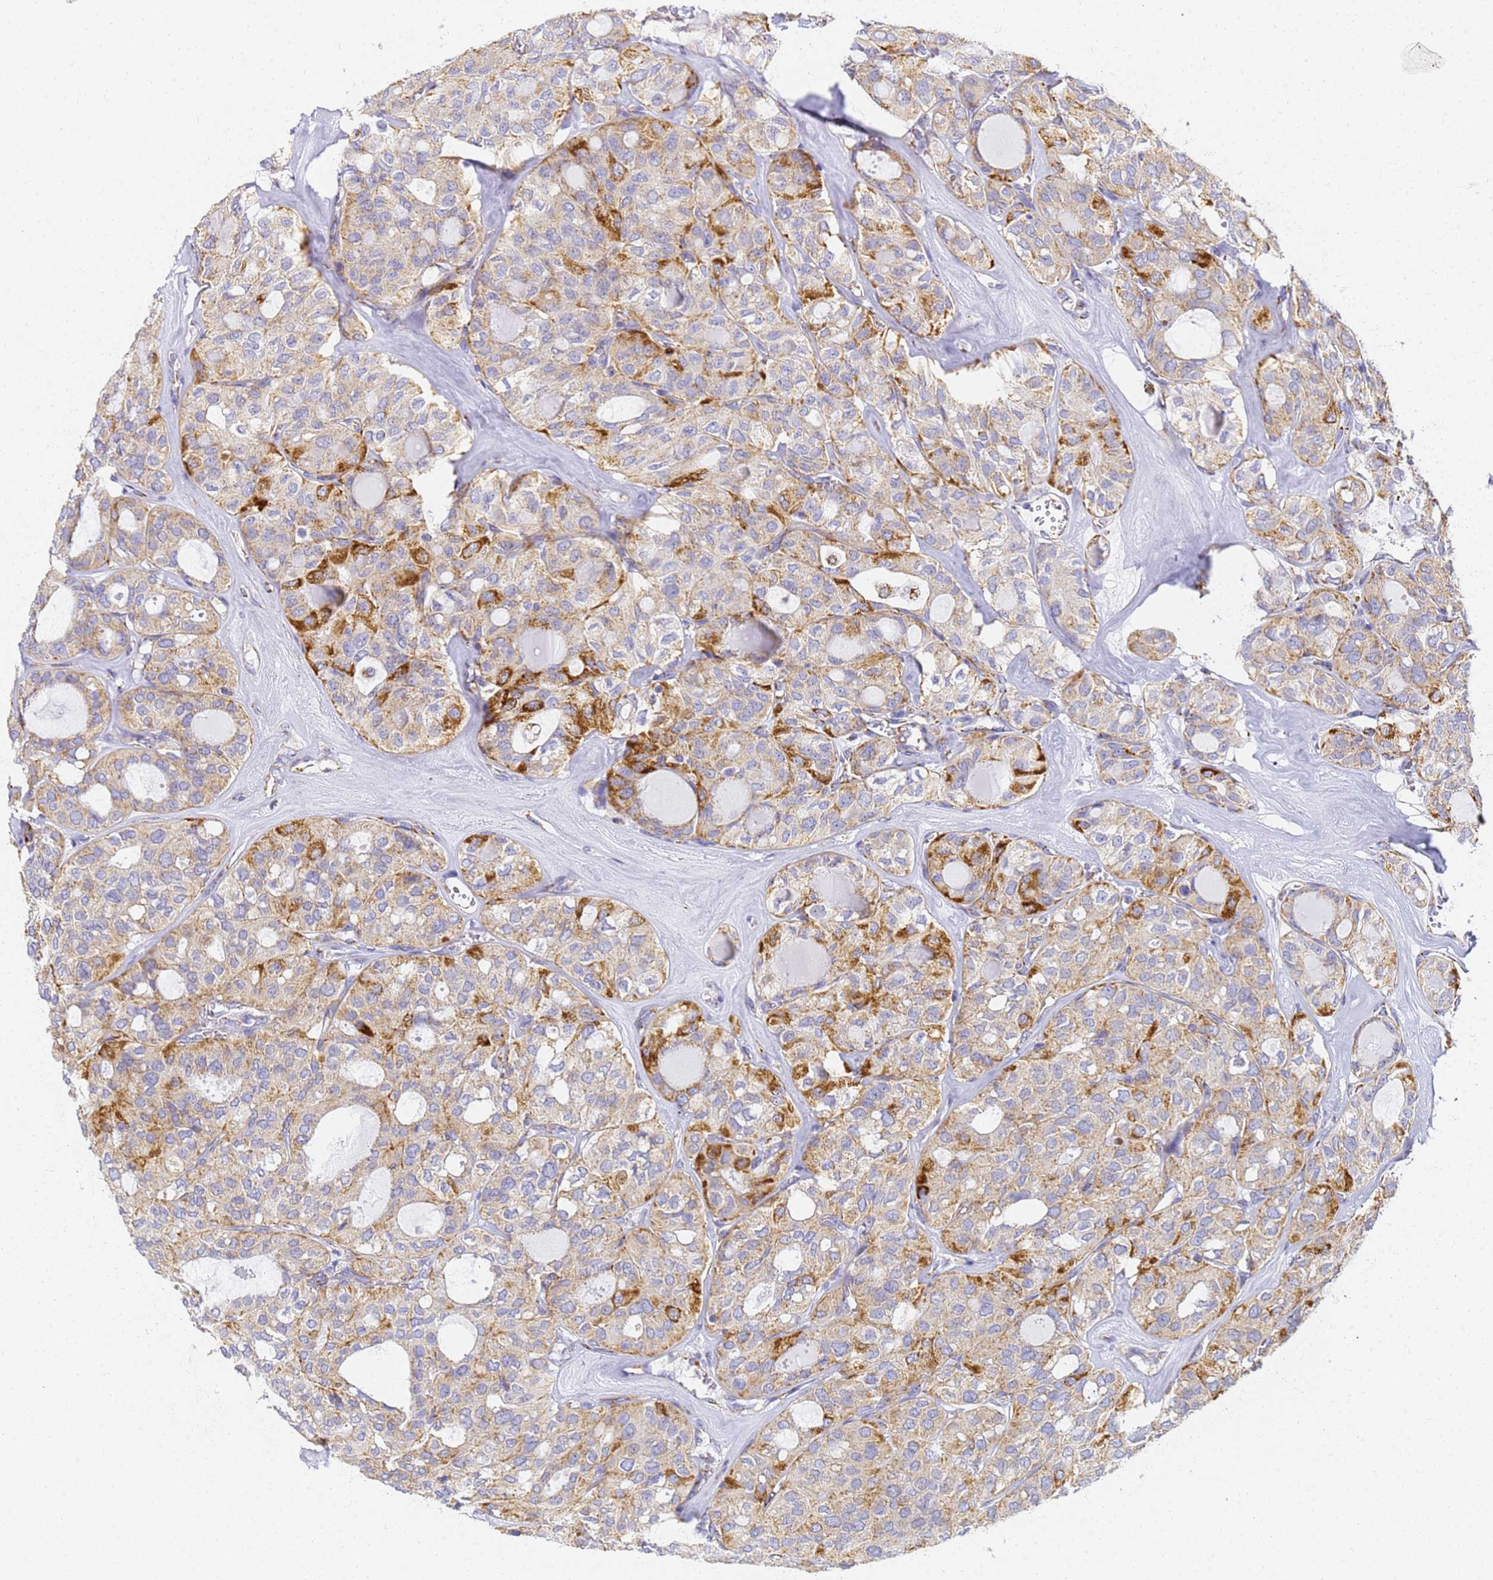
{"staining": {"intensity": "strong", "quantity": "25%-75%", "location": "cytoplasmic/membranous"}, "tissue": "thyroid cancer", "cell_type": "Tumor cells", "image_type": "cancer", "snomed": [{"axis": "morphology", "description": "Follicular adenoma carcinoma, NOS"}, {"axis": "topography", "description": "Thyroid gland"}], "caption": "Protein expression analysis of thyroid cancer displays strong cytoplasmic/membranous positivity in approximately 25%-75% of tumor cells.", "gene": "CNIH4", "patient": {"sex": "male", "age": 75}}